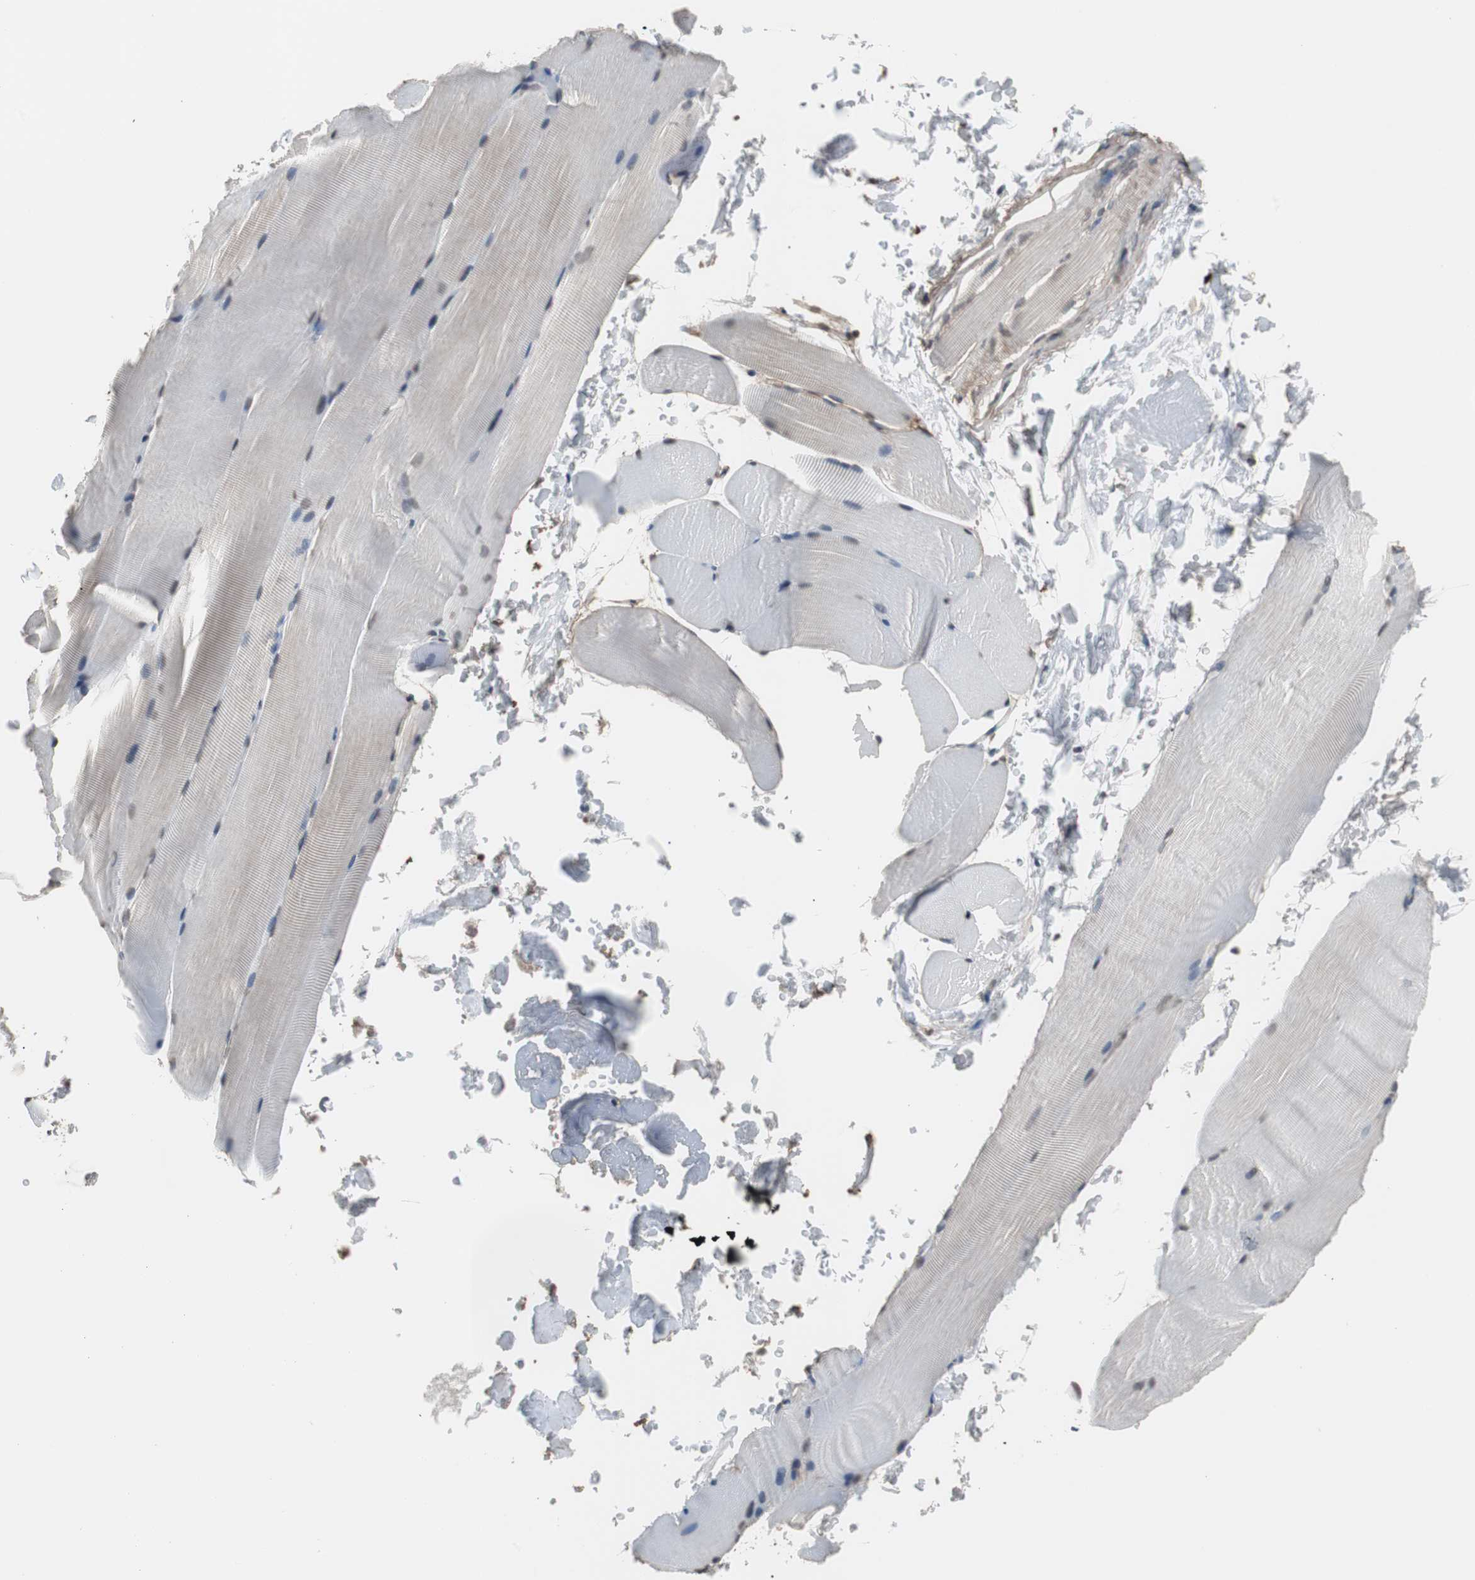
{"staining": {"intensity": "negative", "quantity": "none", "location": "none"}, "tissue": "skeletal muscle", "cell_type": "Myocytes", "image_type": "normal", "snomed": [{"axis": "morphology", "description": "Normal tissue, NOS"}, {"axis": "topography", "description": "Skeletal muscle"}, {"axis": "topography", "description": "Parathyroid gland"}], "caption": "DAB (3,3'-diaminobenzidine) immunohistochemical staining of benign human skeletal muscle displays no significant positivity in myocytes.", "gene": "TOP2A", "patient": {"sex": "female", "age": 37}}